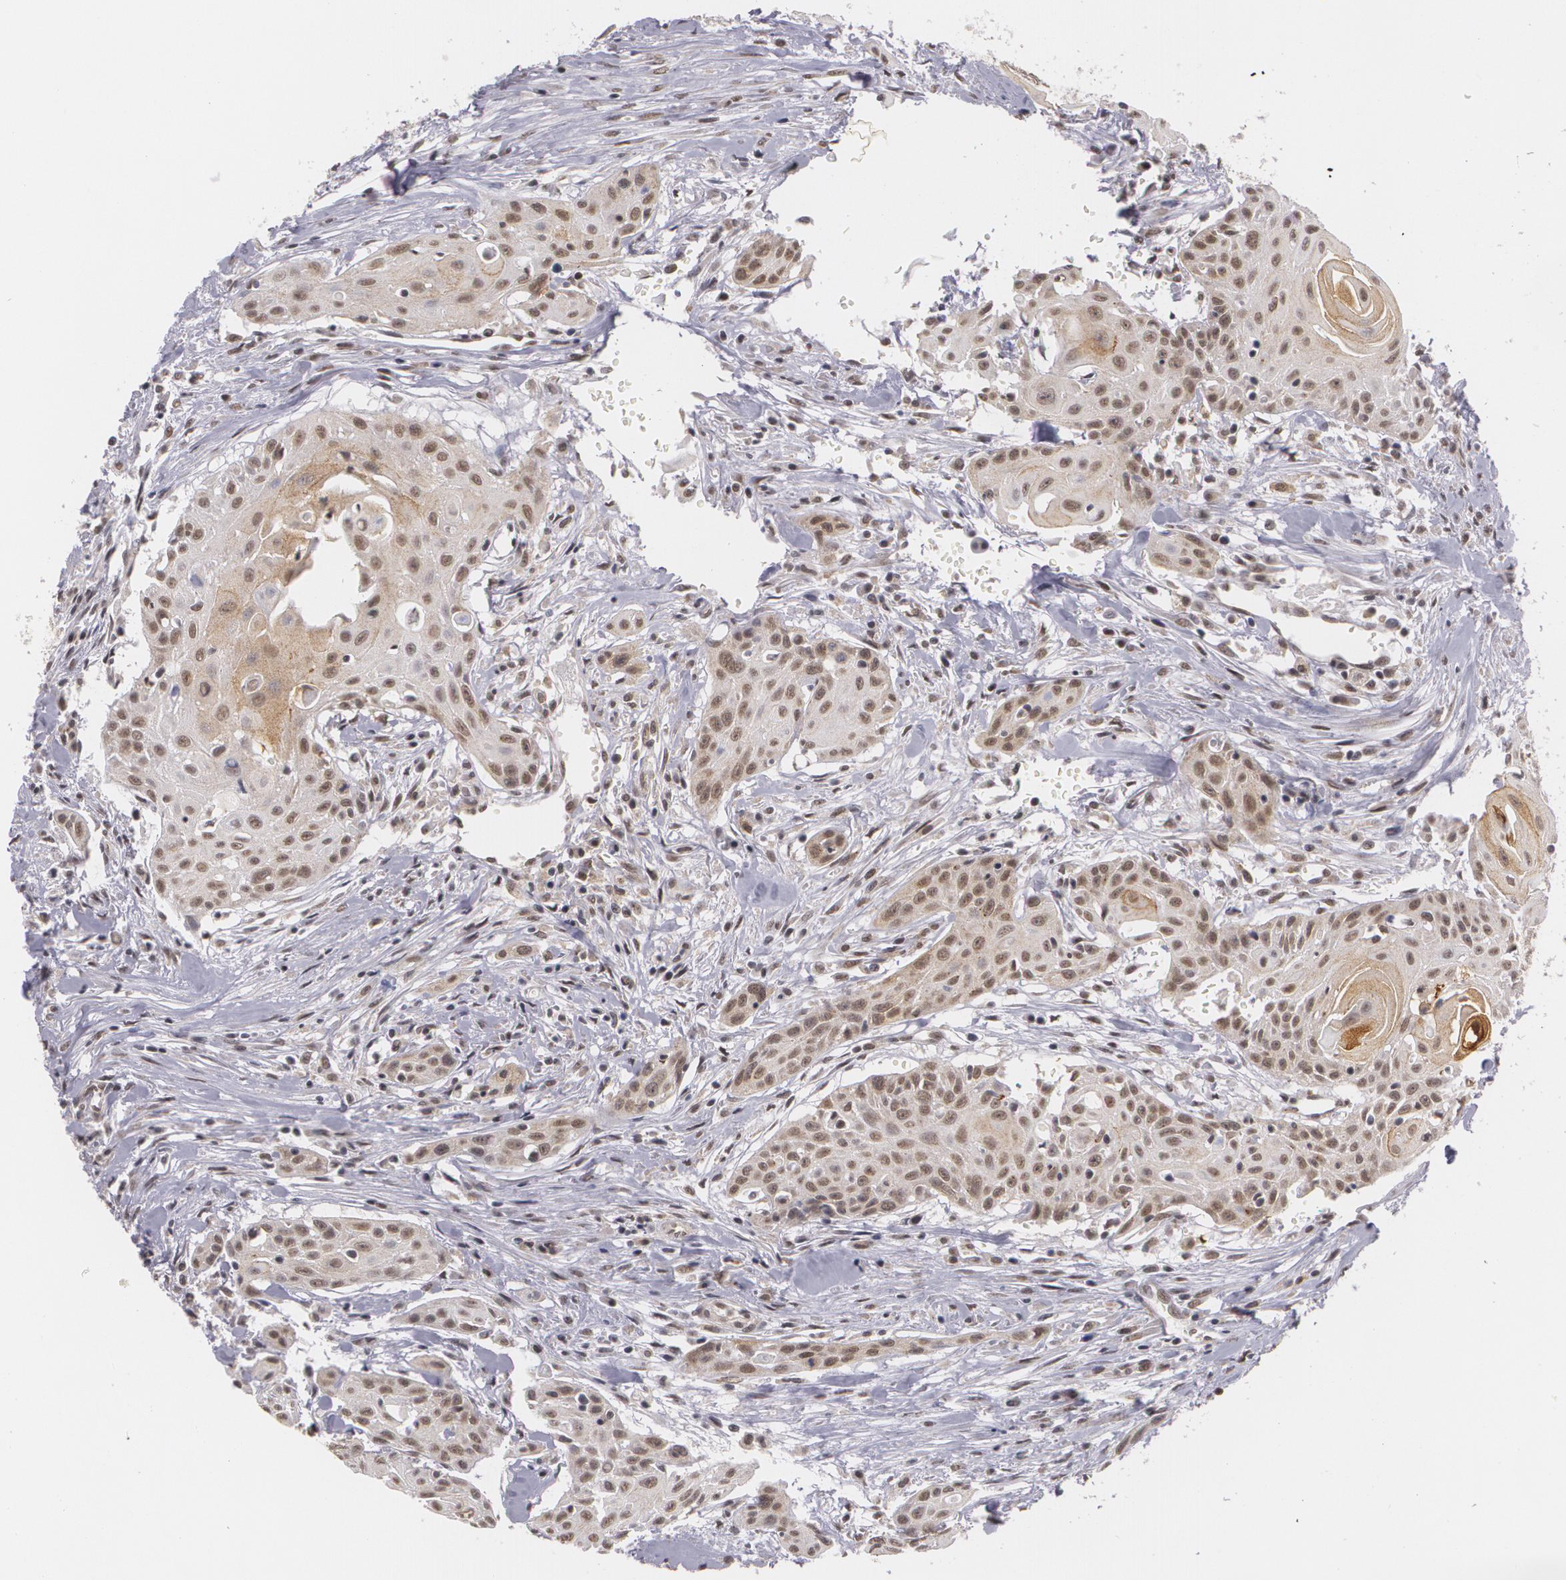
{"staining": {"intensity": "moderate", "quantity": "25%-75%", "location": "cytoplasmic/membranous,nuclear"}, "tissue": "head and neck cancer", "cell_type": "Tumor cells", "image_type": "cancer", "snomed": [{"axis": "morphology", "description": "Squamous cell carcinoma, NOS"}, {"axis": "morphology", "description": "Squamous cell carcinoma, metastatic, NOS"}, {"axis": "topography", "description": "Lymph node"}, {"axis": "topography", "description": "Salivary gland"}, {"axis": "topography", "description": "Head-Neck"}], "caption": "Moderate cytoplasmic/membranous and nuclear positivity is seen in approximately 25%-75% of tumor cells in head and neck metastatic squamous cell carcinoma.", "gene": "ALX1", "patient": {"sex": "female", "age": 74}}